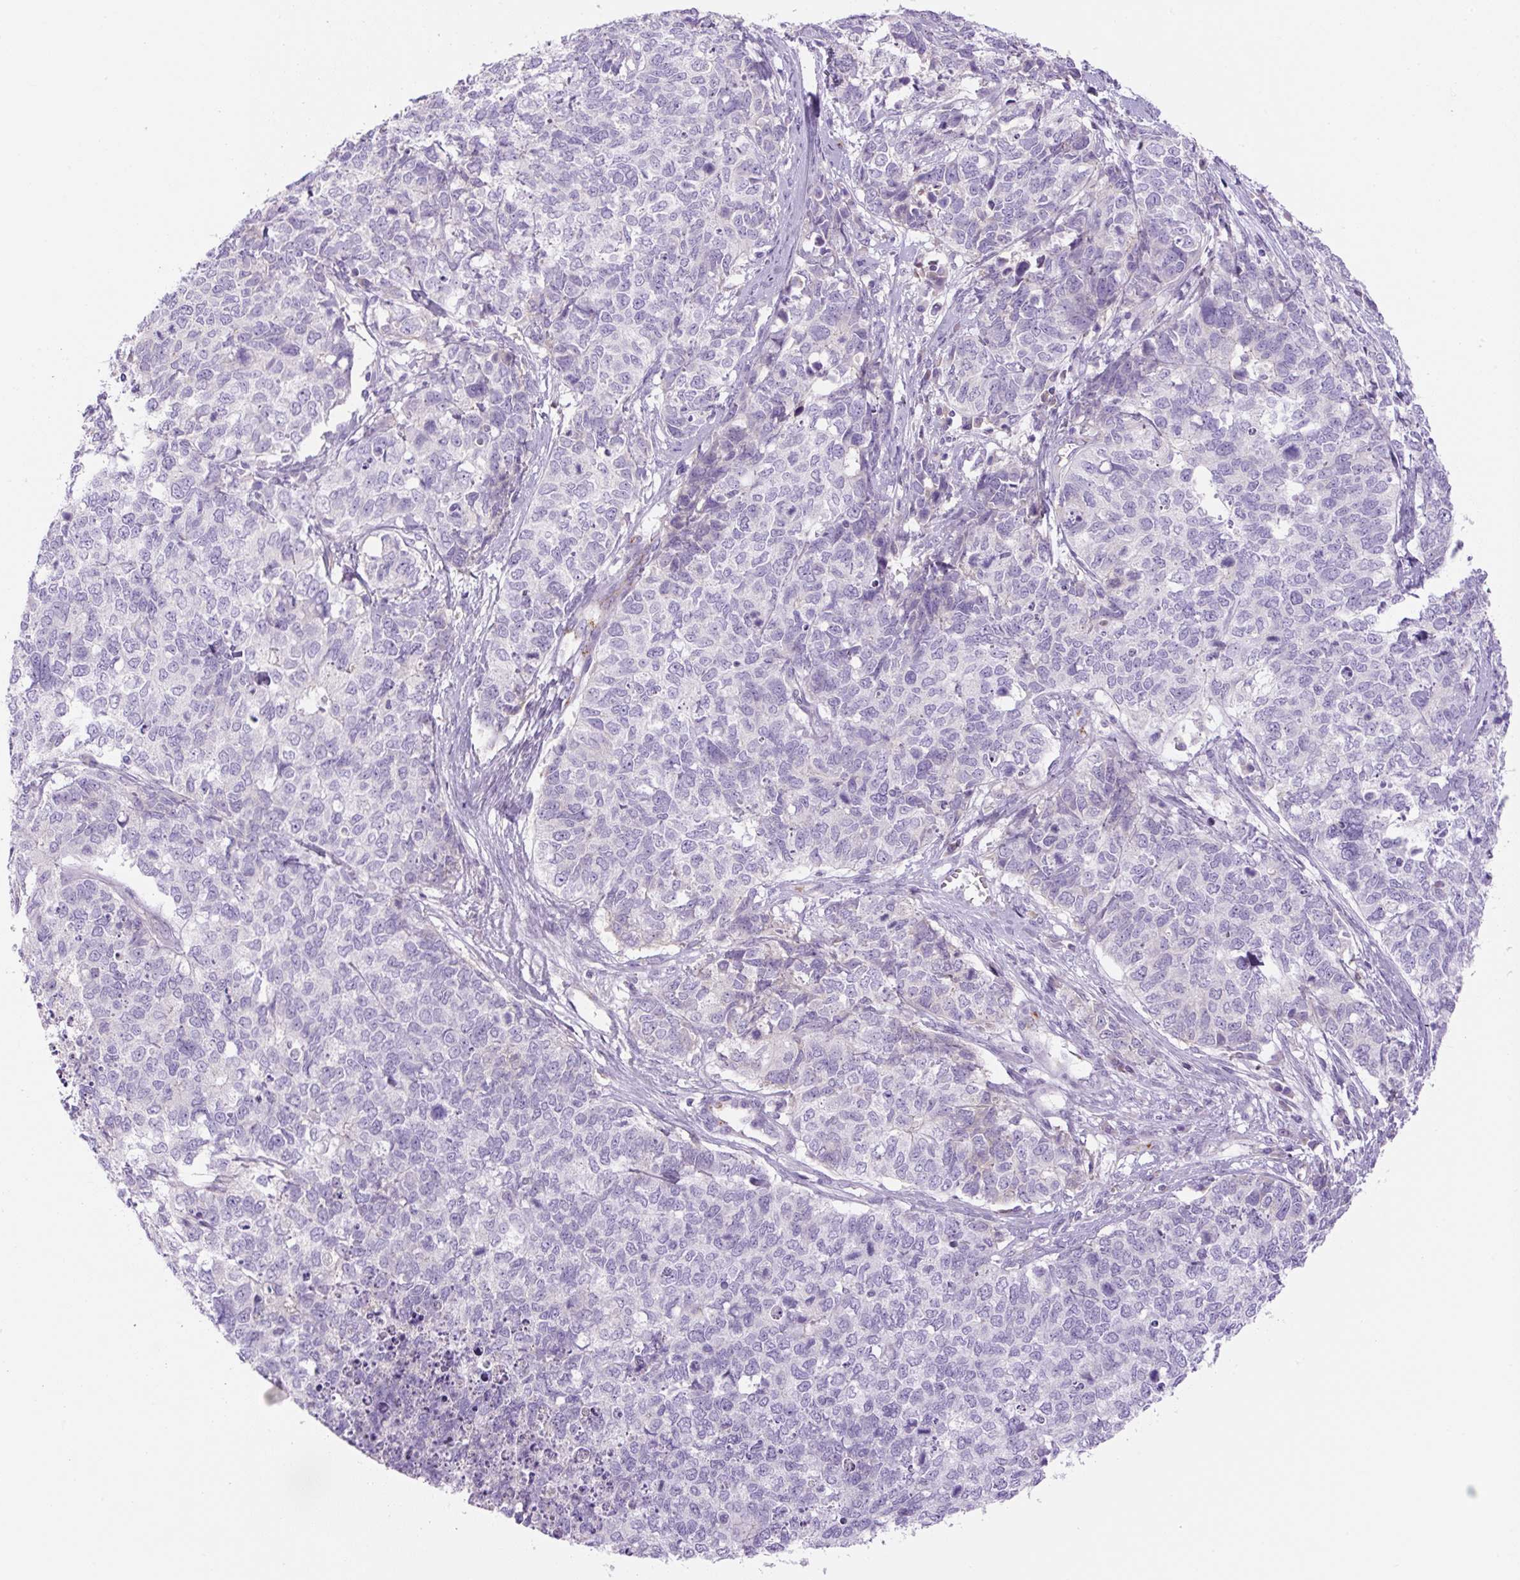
{"staining": {"intensity": "negative", "quantity": "none", "location": "none"}, "tissue": "cervical cancer", "cell_type": "Tumor cells", "image_type": "cancer", "snomed": [{"axis": "morphology", "description": "Squamous cell carcinoma, NOS"}, {"axis": "topography", "description": "Cervix"}], "caption": "This is an IHC micrograph of cervical cancer (squamous cell carcinoma). There is no positivity in tumor cells.", "gene": "RSPO4", "patient": {"sex": "female", "age": 63}}